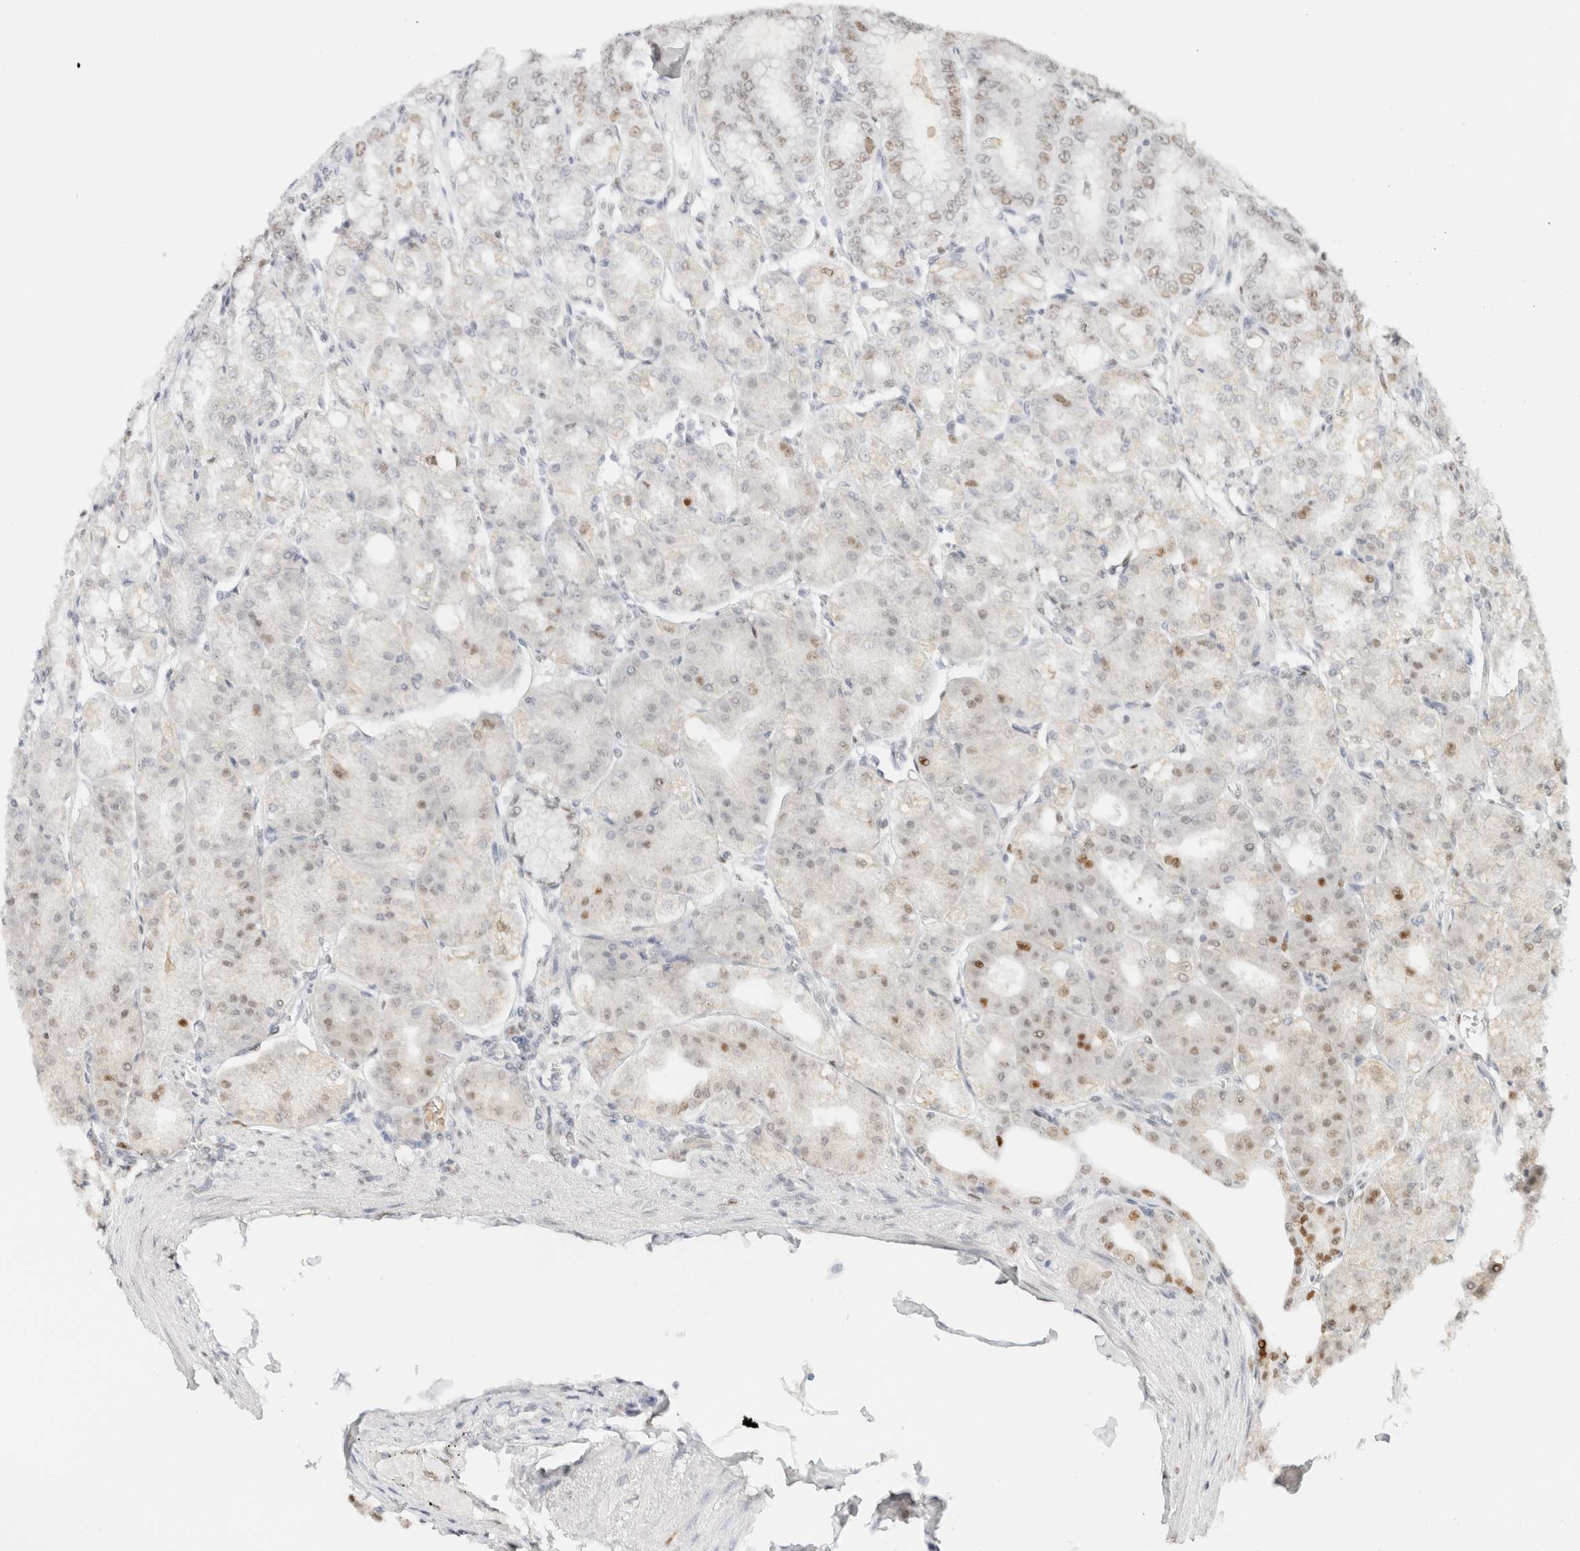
{"staining": {"intensity": "moderate", "quantity": "25%-75%", "location": "nuclear"}, "tissue": "stomach", "cell_type": "Glandular cells", "image_type": "normal", "snomed": [{"axis": "morphology", "description": "Normal tissue, NOS"}, {"axis": "topography", "description": "Stomach, lower"}], "caption": "Approximately 25%-75% of glandular cells in benign human stomach demonstrate moderate nuclear protein expression as visualized by brown immunohistochemical staining.", "gene": "DDB2", "patient": {"sex": "male", "age": 71}}